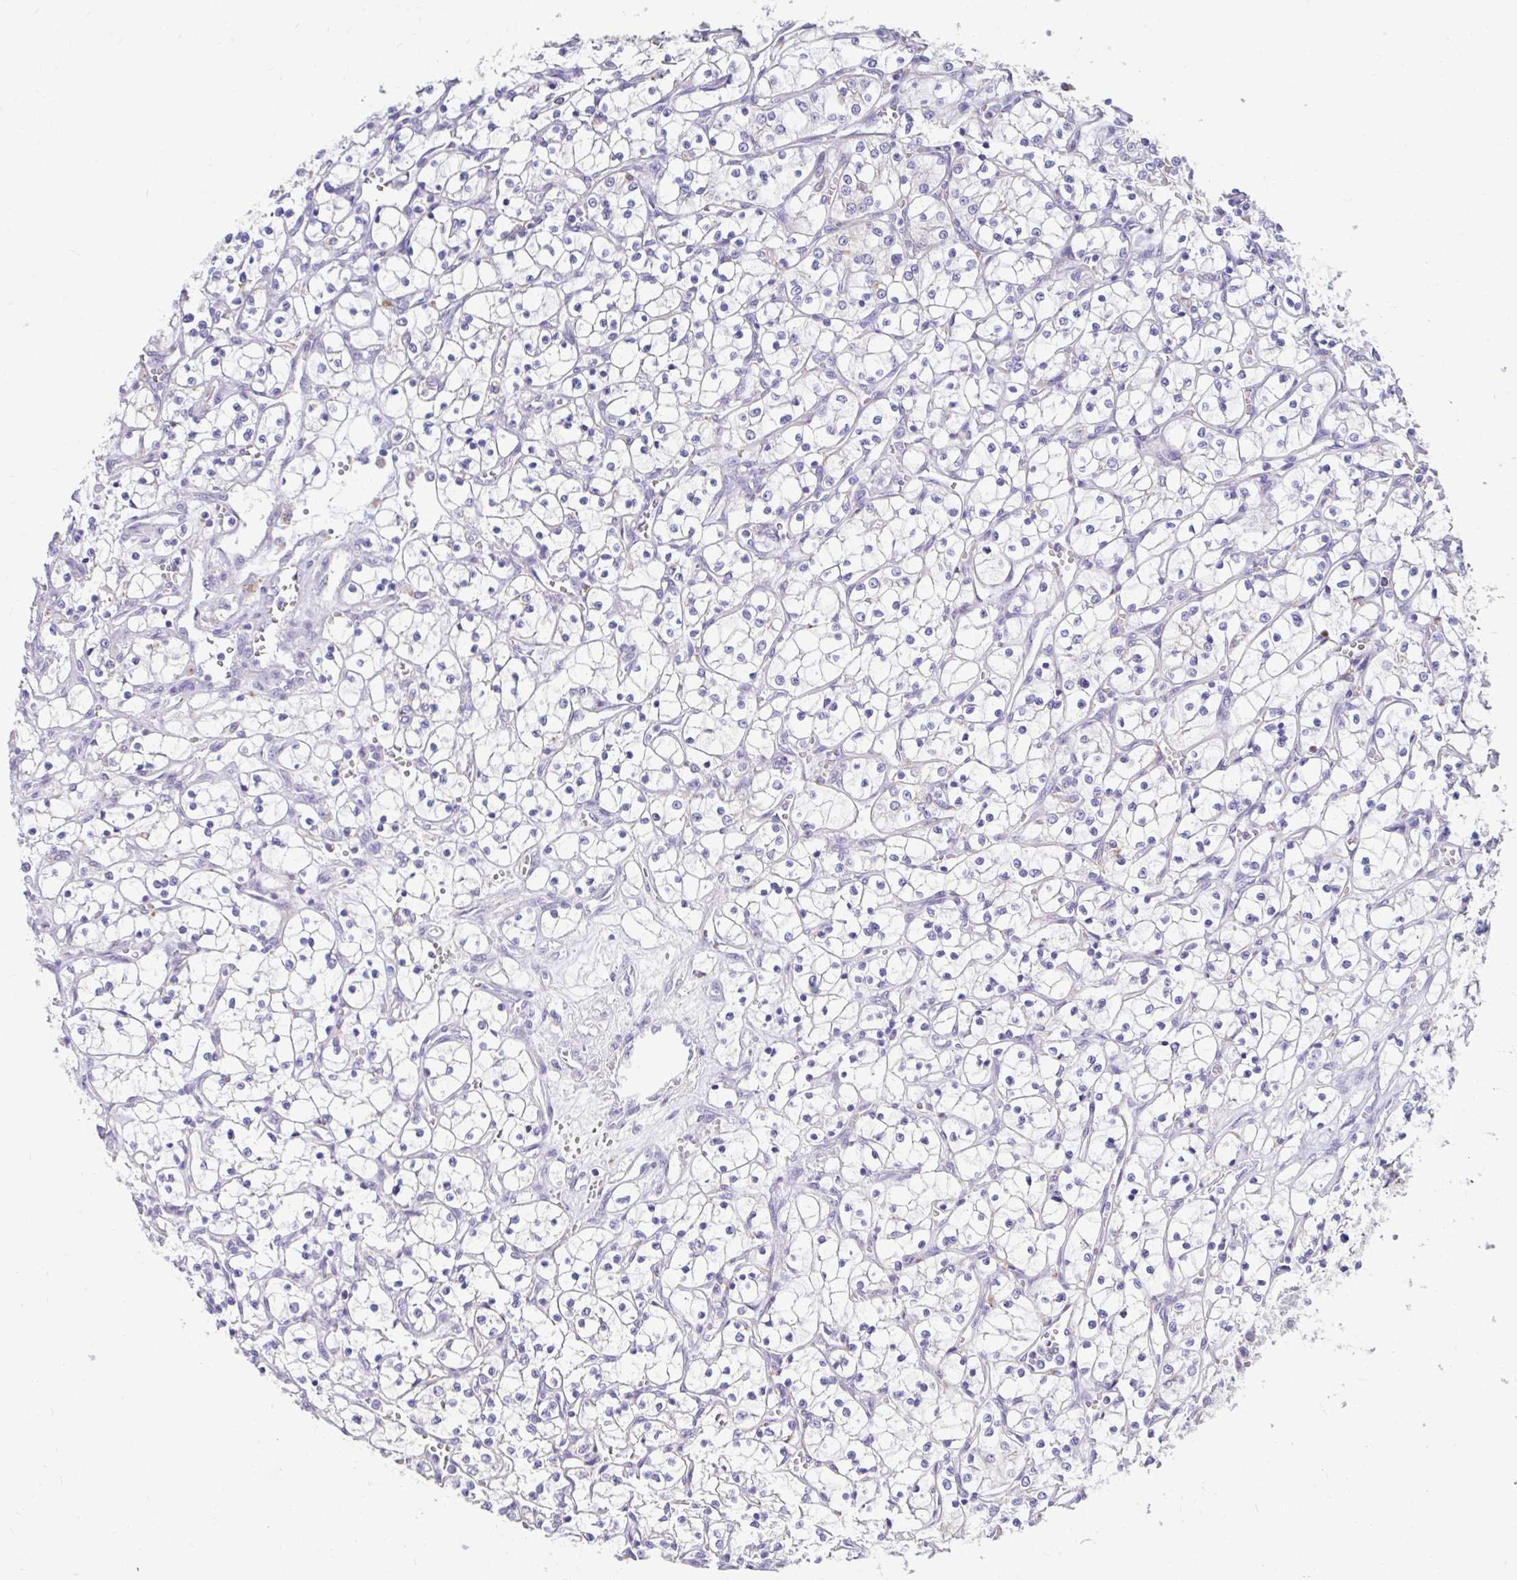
{"staining": {"intensity": "negative", "quantity": "none", "location": "none"}, "tissue": "renal cancer", "cell_type": "Tumor cells", "image_type": "cancer", "snomed": [{"axis": "morphology", "description": "Adenocarcinoma, NOS"}, {"axis": "topography", "description": "Kidney"}], "caption": "Photomicrograph shows no significant protein staining in tumor cells of renal adenocarcinoma.", "gene": "ZNF33A", "patient": {"sex": "female", "age": 69}}